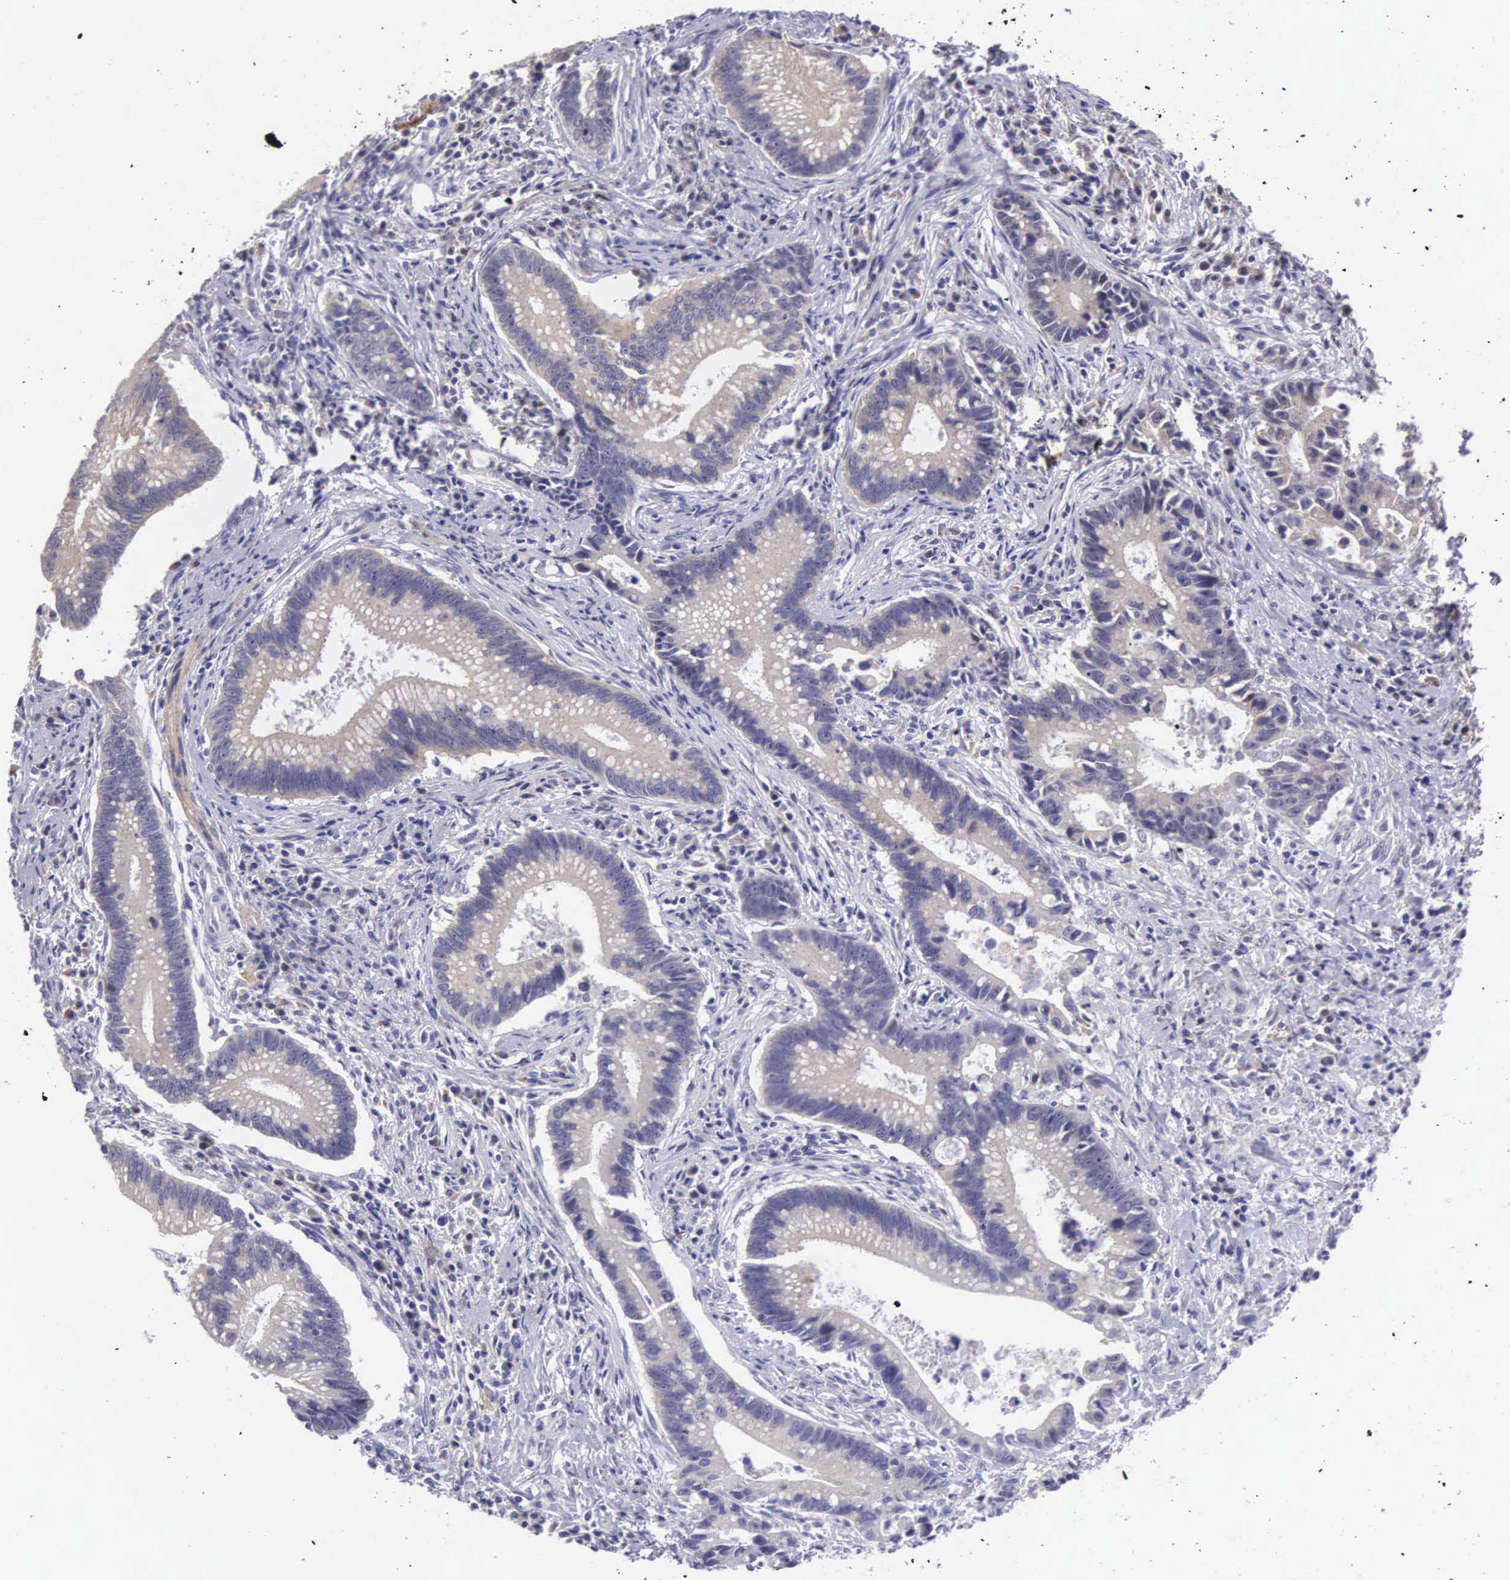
{"staining": {"intensity": "weak", "quantity": "25%-75%", "location": "cytoplasmic/membranous"}, "tissue": "colorectal cancer", "cell_type": "Tumor cells", "image_type": "cancer", "snomed": [{"axis": "morphology", "description": "Adenocarcinoma, NOS"}, {"axis": "topography", "description": "Rectum"}], "caption": "The photomicrograph demonstrates staining of colorectal cancer (adenocarcinoma), revealing weak cytoplasmic/membranous protein expression (brown color) within tumor cells.", "gene": "ARG2", "patient": {"sex": "female", "age": 81}}